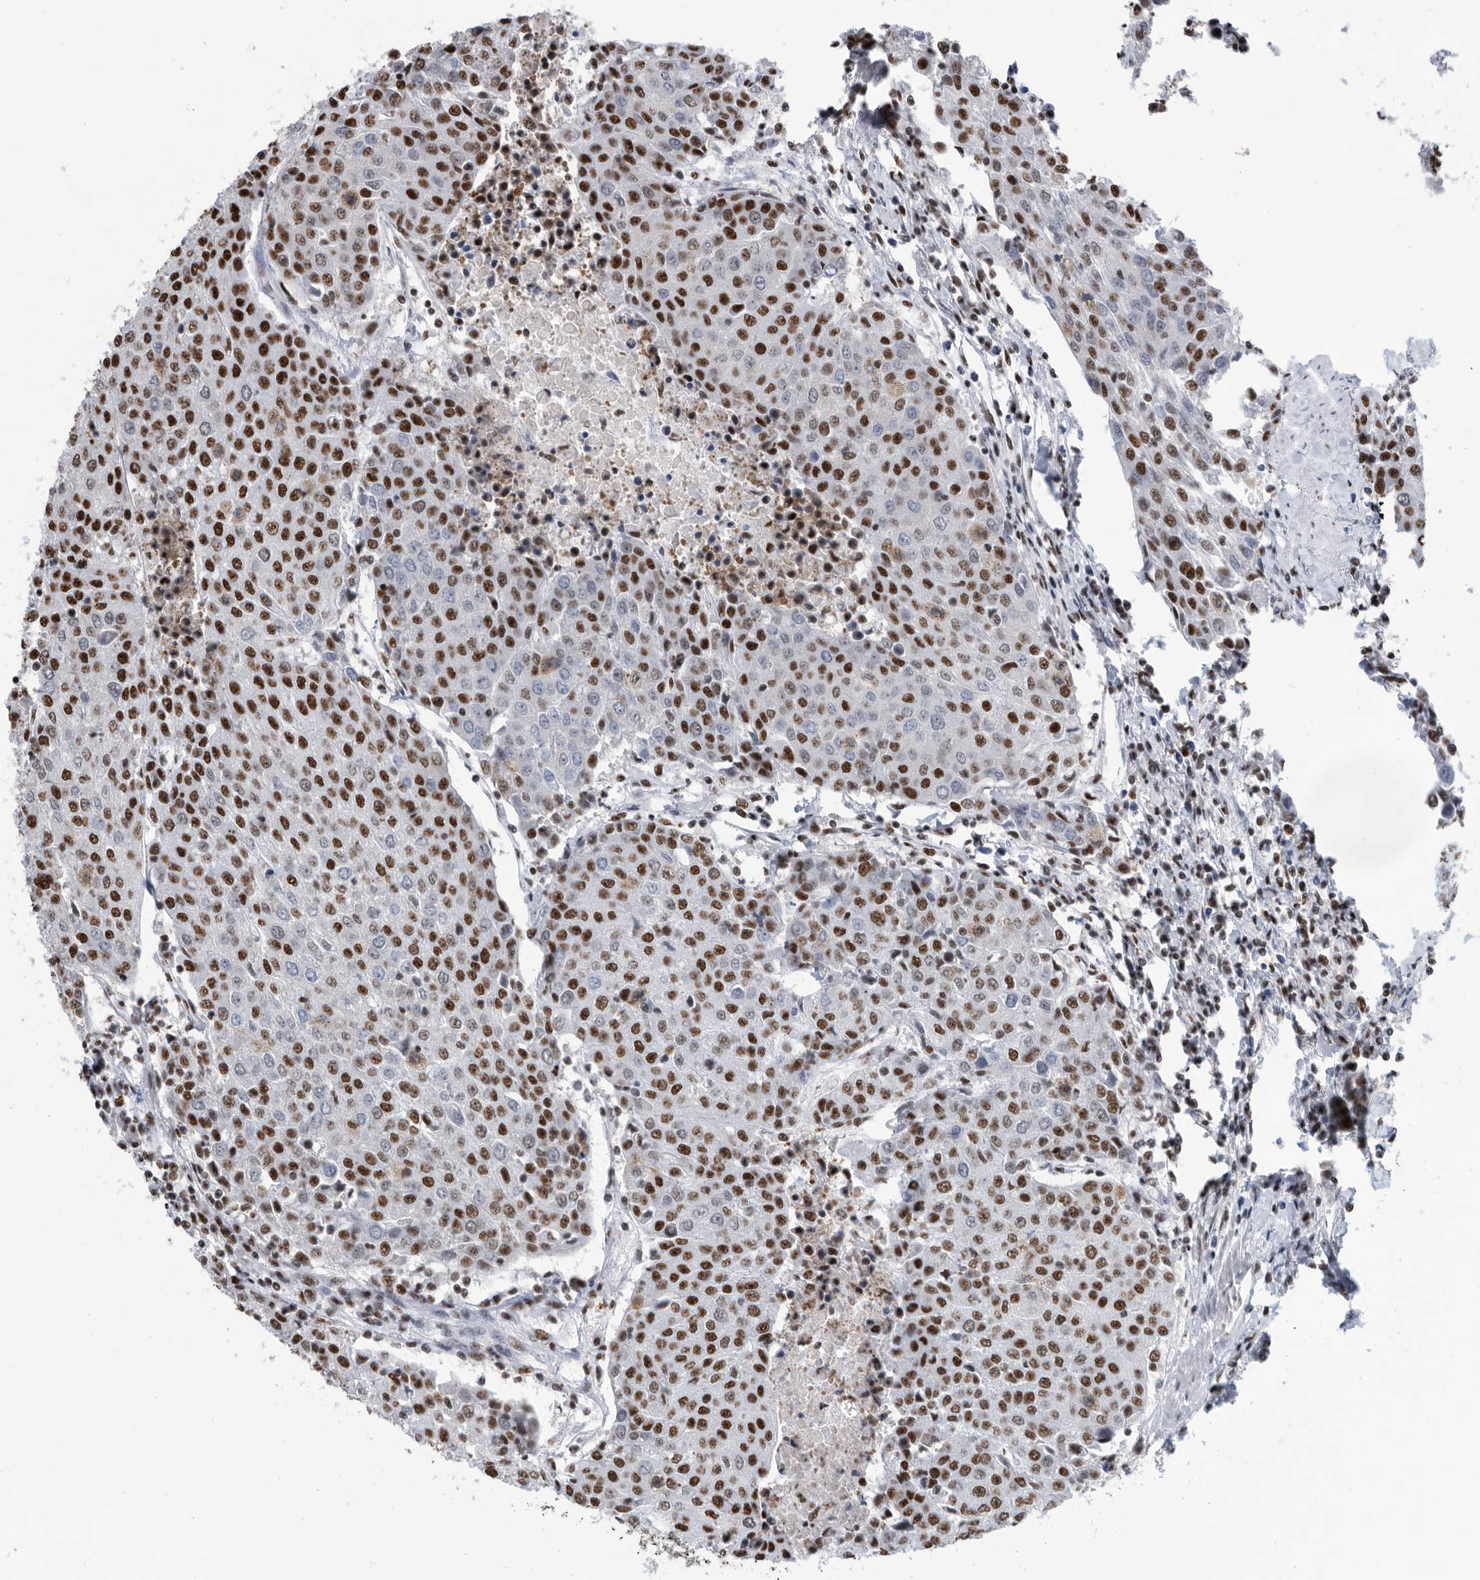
{"staining": {"intensity": "strong", "quantity": ">75%", "location": "nuclear"}, "tissue": "urothelial cancer", "cell_type": "Tumor cells", "image_type": "cancer", "snomed": [{"axis": "morphology", "description": "Urothelial carcinoma, High grade"}, {"axis": "topography", "description": "Urinary bladder"}], "caption": "Urothelial cancer tissue displays strong nuclear expression in about >75% of tumor cells", "gene": "SF3A1", "patient": {"sex": "female", "age": 85}}